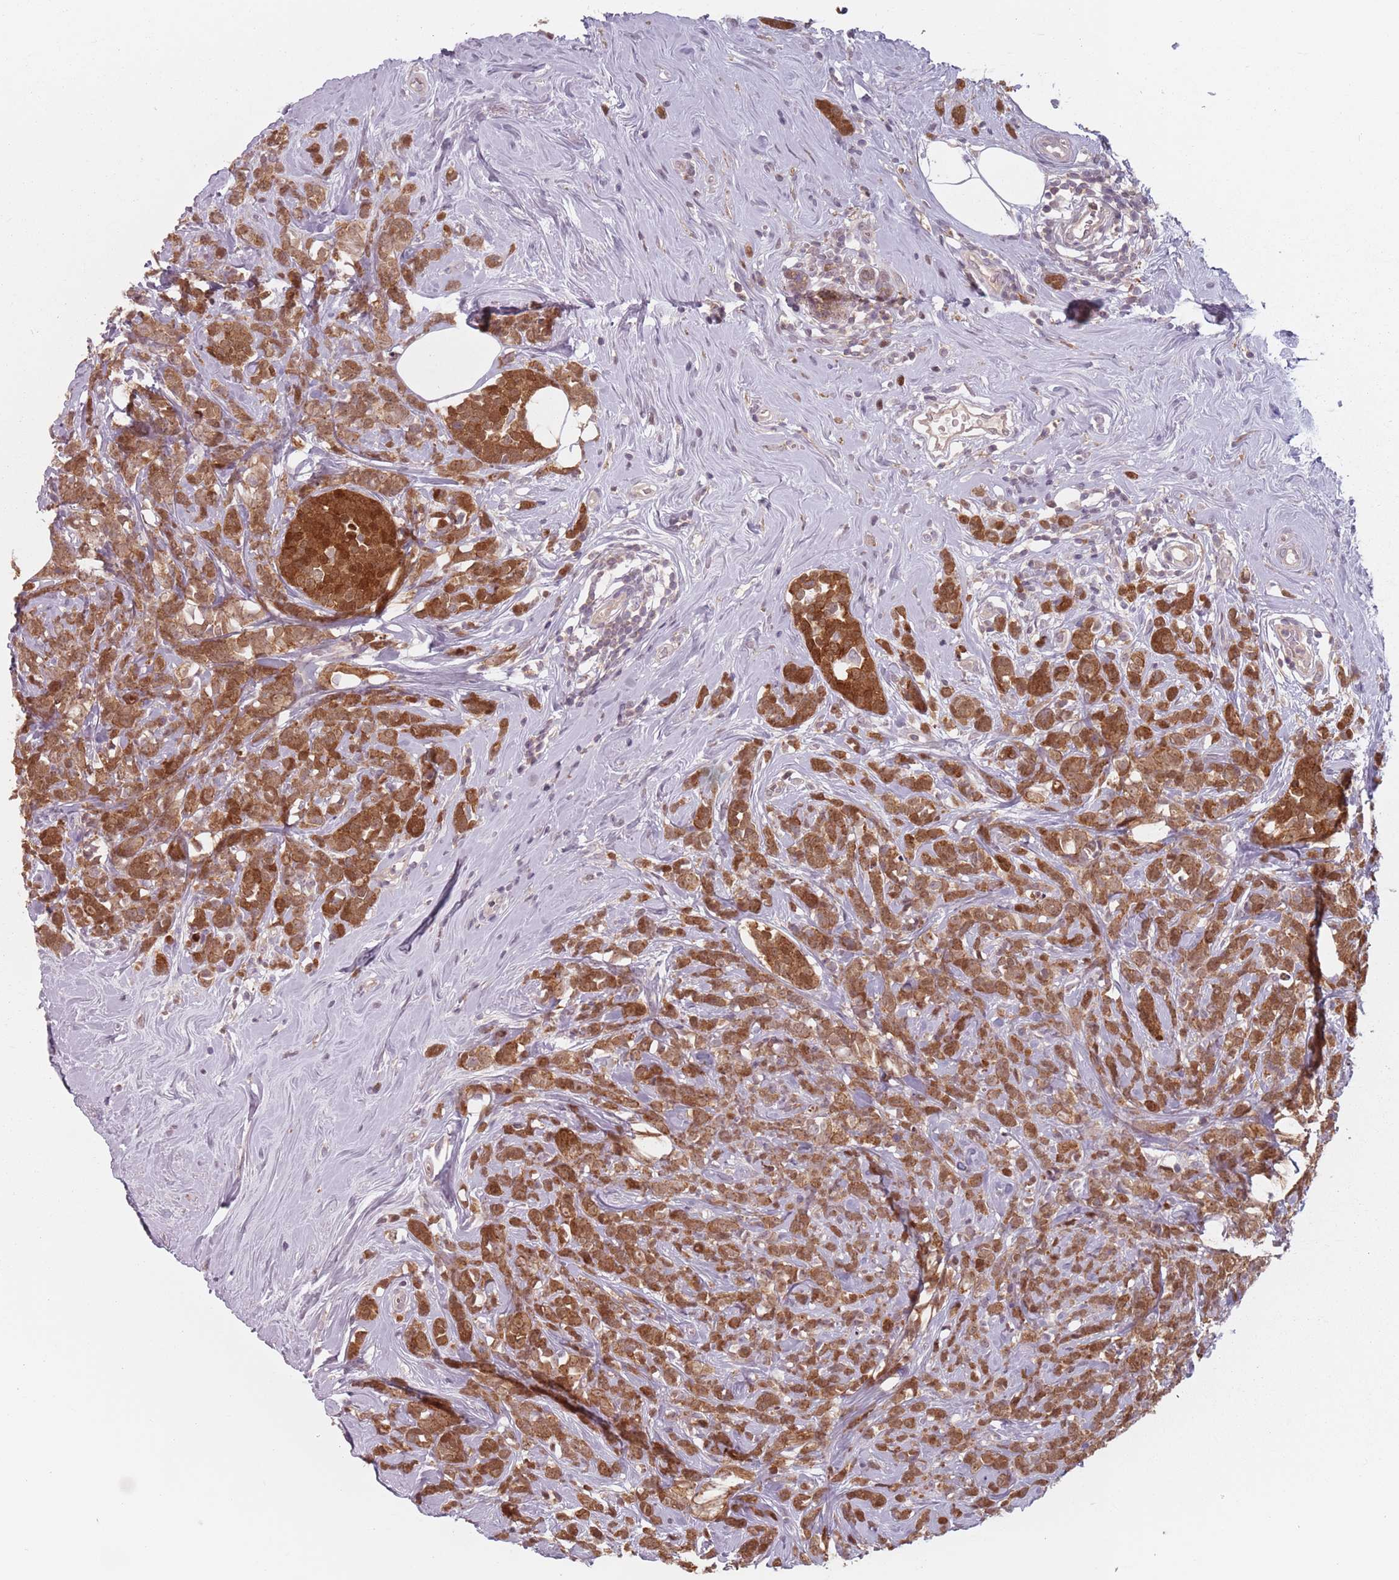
{"staining": {"intensity": "moderate", "quantity": ">75%", "location": "cytoplasmic/membranous,nuclear"}, "tissue": "breast cancer", "cell_type": "Tumor cells", "image_type": "cancer", "snomed": [{"axis": "morphology", "description": "Lobular carcinoma"}, {"axis": "topography", "description": "Breast"}], "caption": "A micrograph of human lobular carcinoma (breast) stained for a protein exhibits moderate cytoplasmic/membranous and nuclear brown staining in tumor cells.", "gene": "NAXE", "patient": {"sex": "female", "age": 58}}